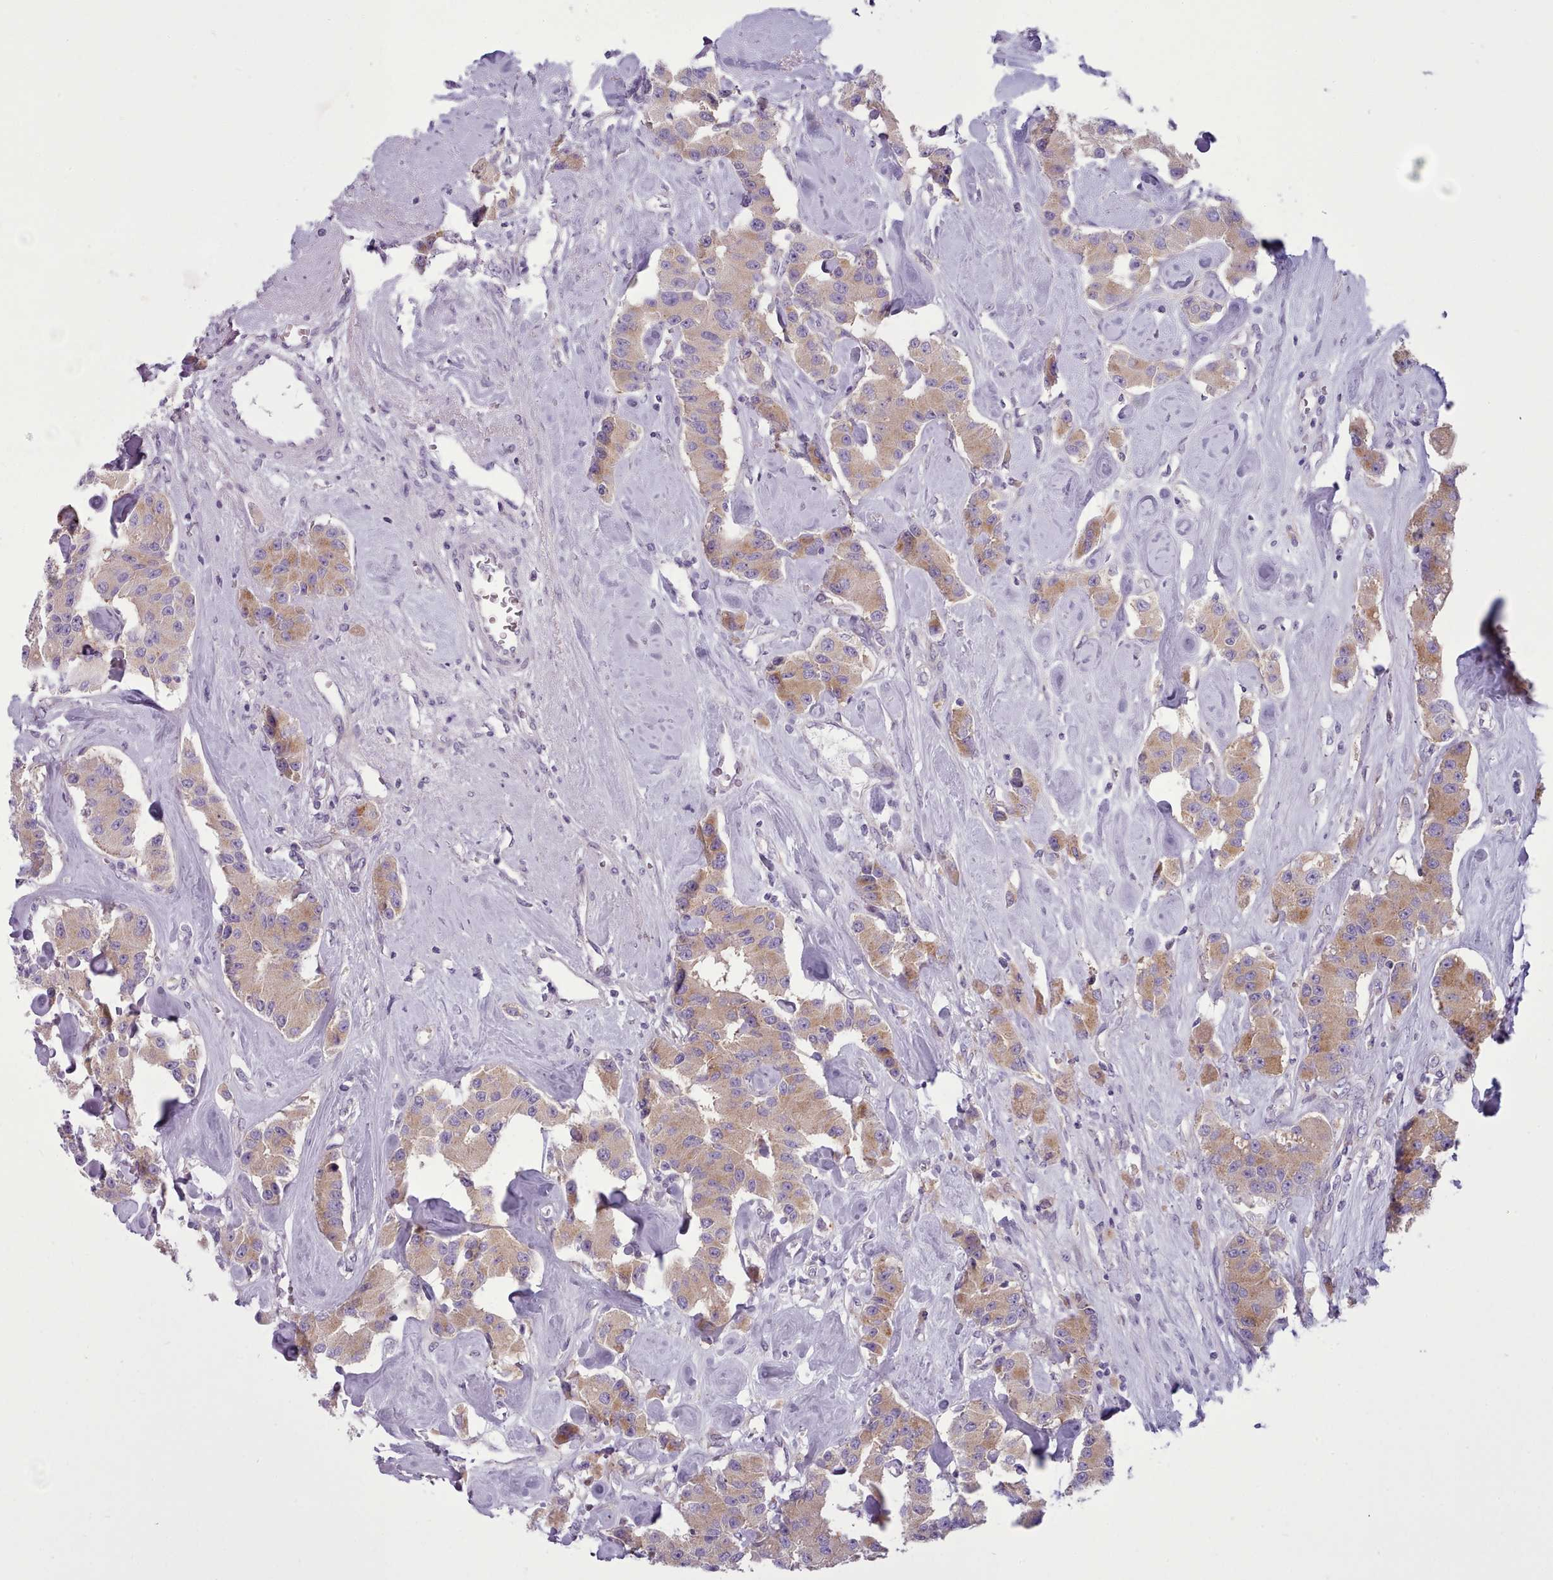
{"staining": {"intensity": "moderate", "quantity": ">75%", "location": "cytoplasmic/membranous"}, "tissue": "carcinoid", "cell_type": "Tumor cells", "image_type": "cancer", "snomed": [{"axis": "morphology", "description": "Carcinoid, malignant, NOS"}, {"axis": "topography", "description": "Pancreas"}], "caption": "Protein expression analysis of carcinoid (malignant) shows moderate cytoplasmic/membranous expression in approximately >75% of tumor cells.", "gene": "MYRFL", "patient": {"sex": "male", "age": 41}}